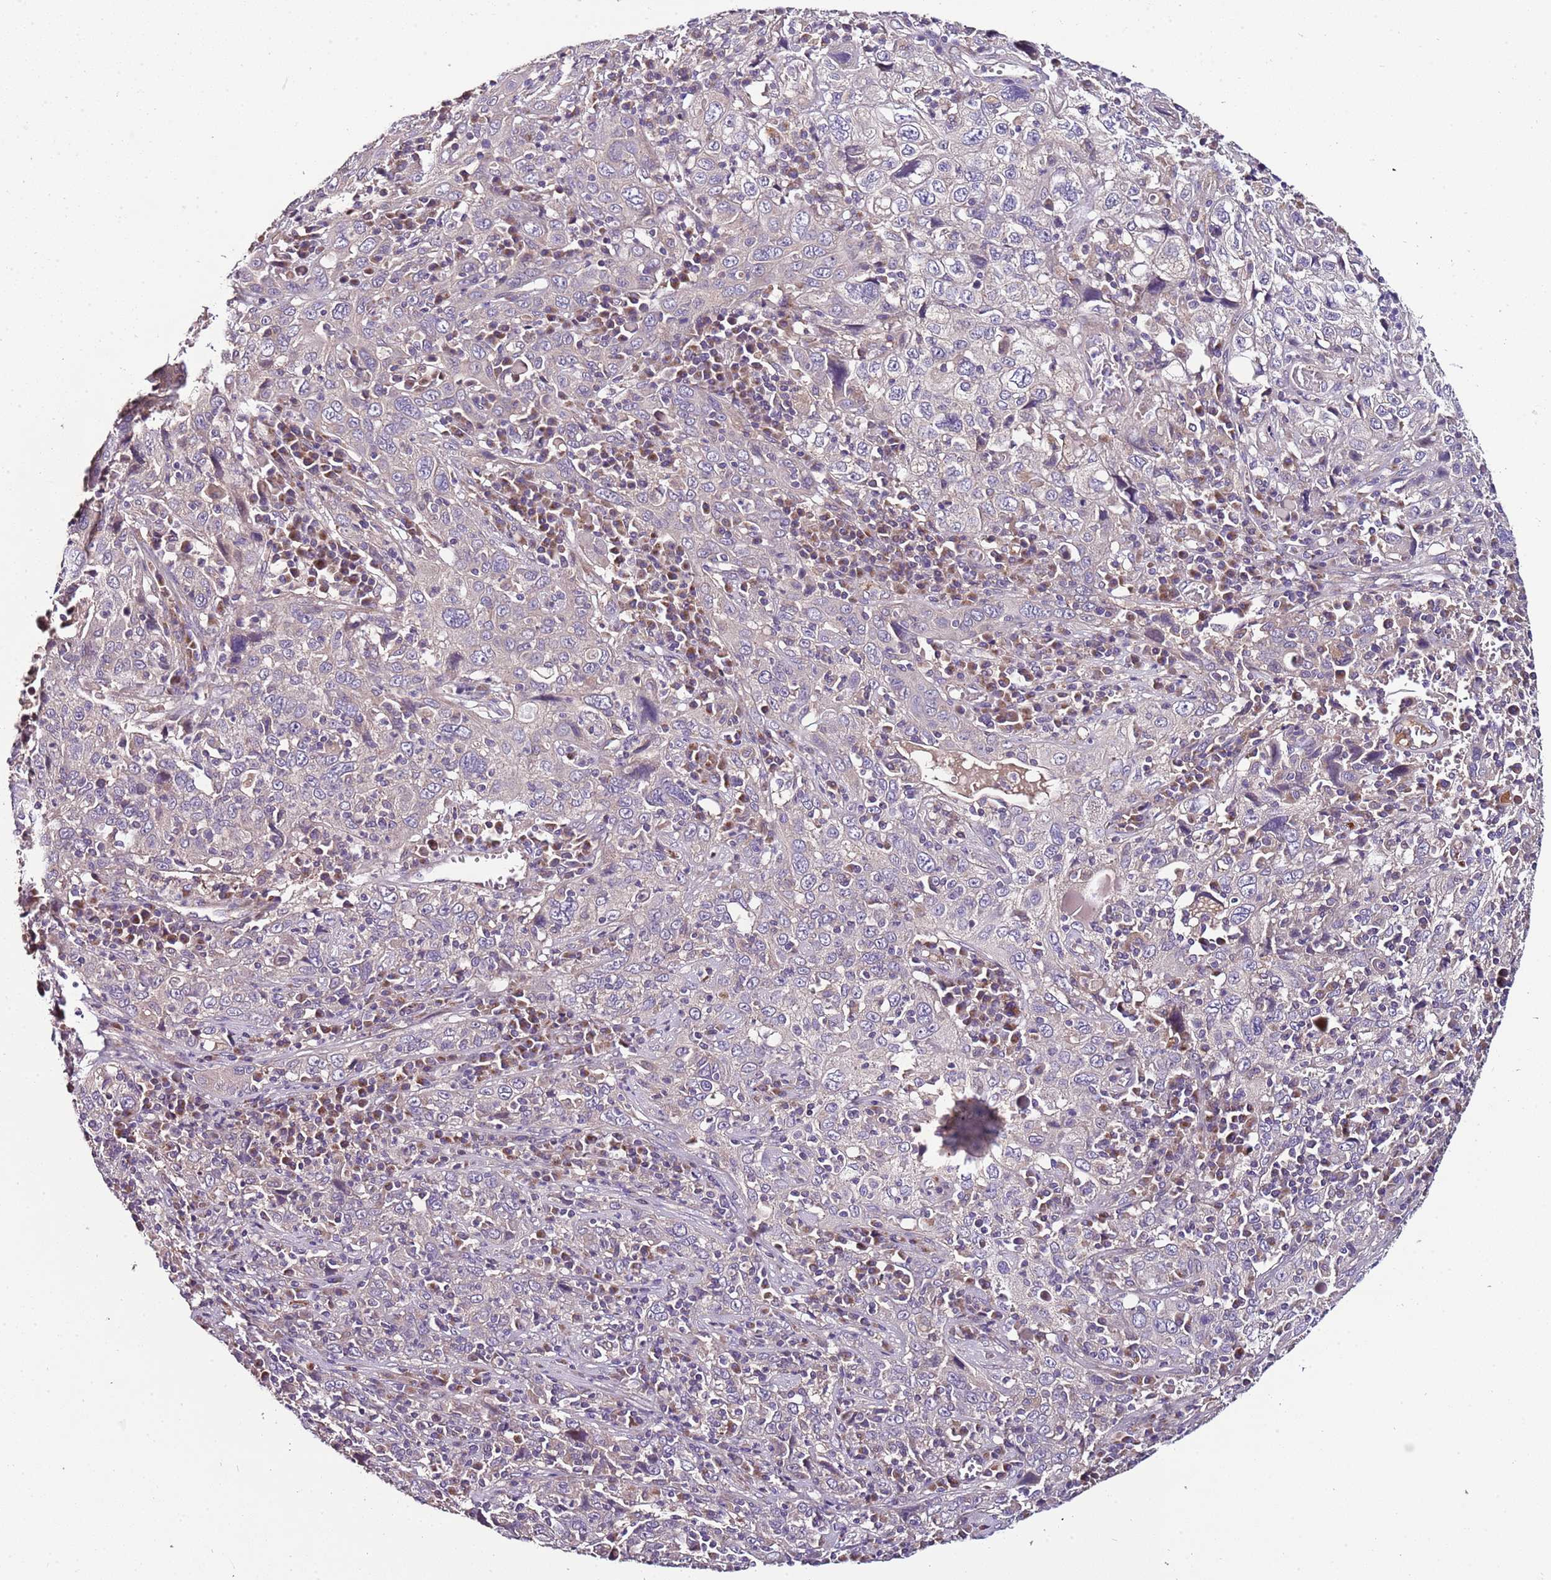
{"staining": {"intensity": "negative", "quantity": "none", "location": "none"}, "tissue": "cervical cancer", "cell_type": "Tumor cells", "image_type": "cancer", "snomed": [{"axis": "morphology", "description": "Squamous cell carcinoma, NOS"}, {"axis": "topography", "description": "Cervix"}], "caption": "There is no significant expression in tumor cells of squamous cell carcinoma (cervical).", "gene": "FAM20A", "patient": {"sex": "female", "age": 46}}